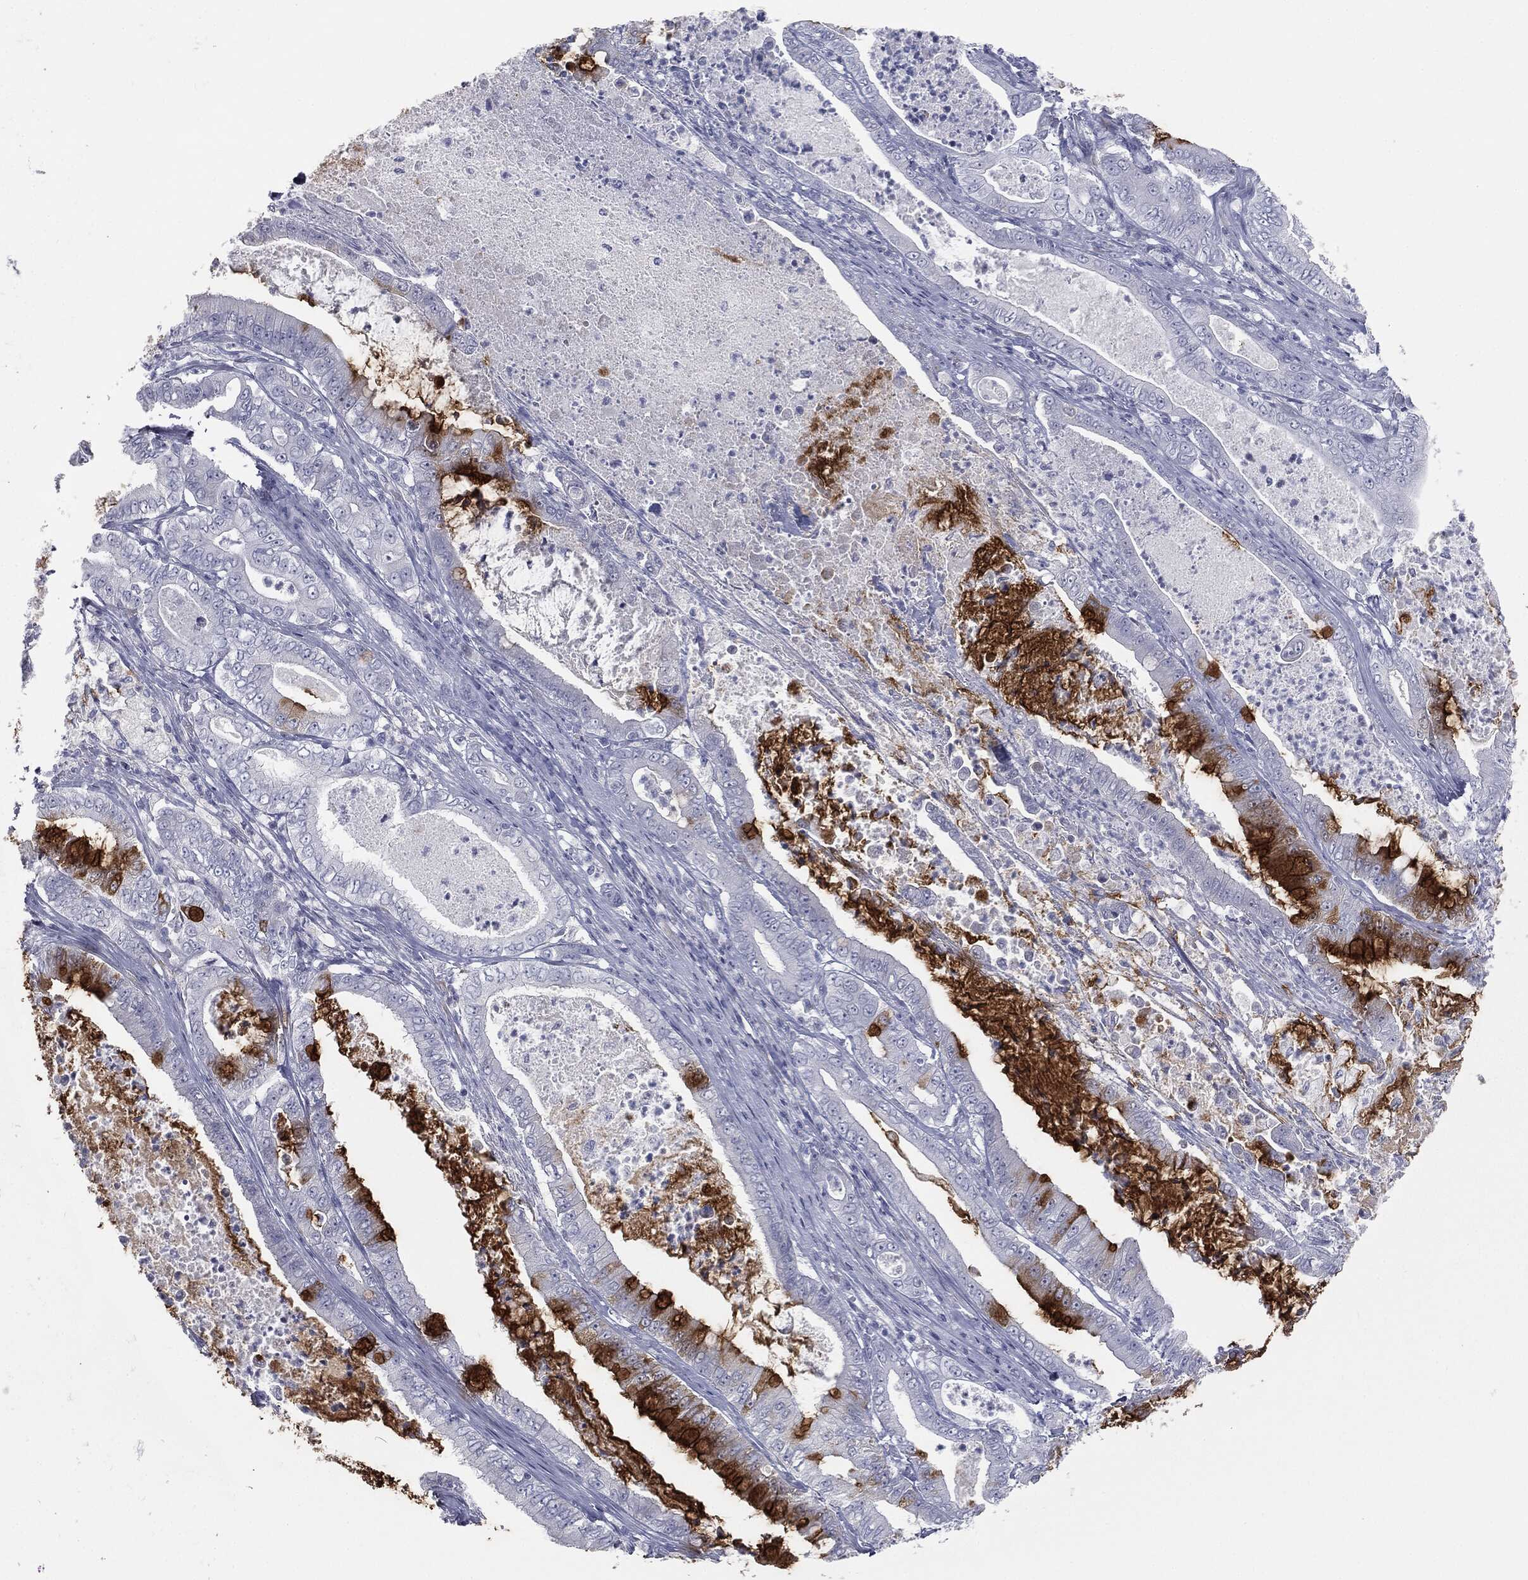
{"staining": {"intensity": "strong", "quantity": "25%-75%", "location": "cytoplasmic/membranous"}, "tissue": "pancreatic cancer", "cell_type": "Tumor cells", "image_type": "cancer", "snomed": [{"axis": "morphology", "description": "Adenocarcinoma, NOS"}, {"axis": "topography", "description": "Pancreas"}], "caption": "This photomicrograph exhibits immunohistochemistry staining of pancreatic adenocarcinoma, with high strong cytoplasmic/membranous staining in approximately 25%-75% of tumor cells.", "gene": "MUC5AC", "patient": {"sex": "male", "age": 71}}